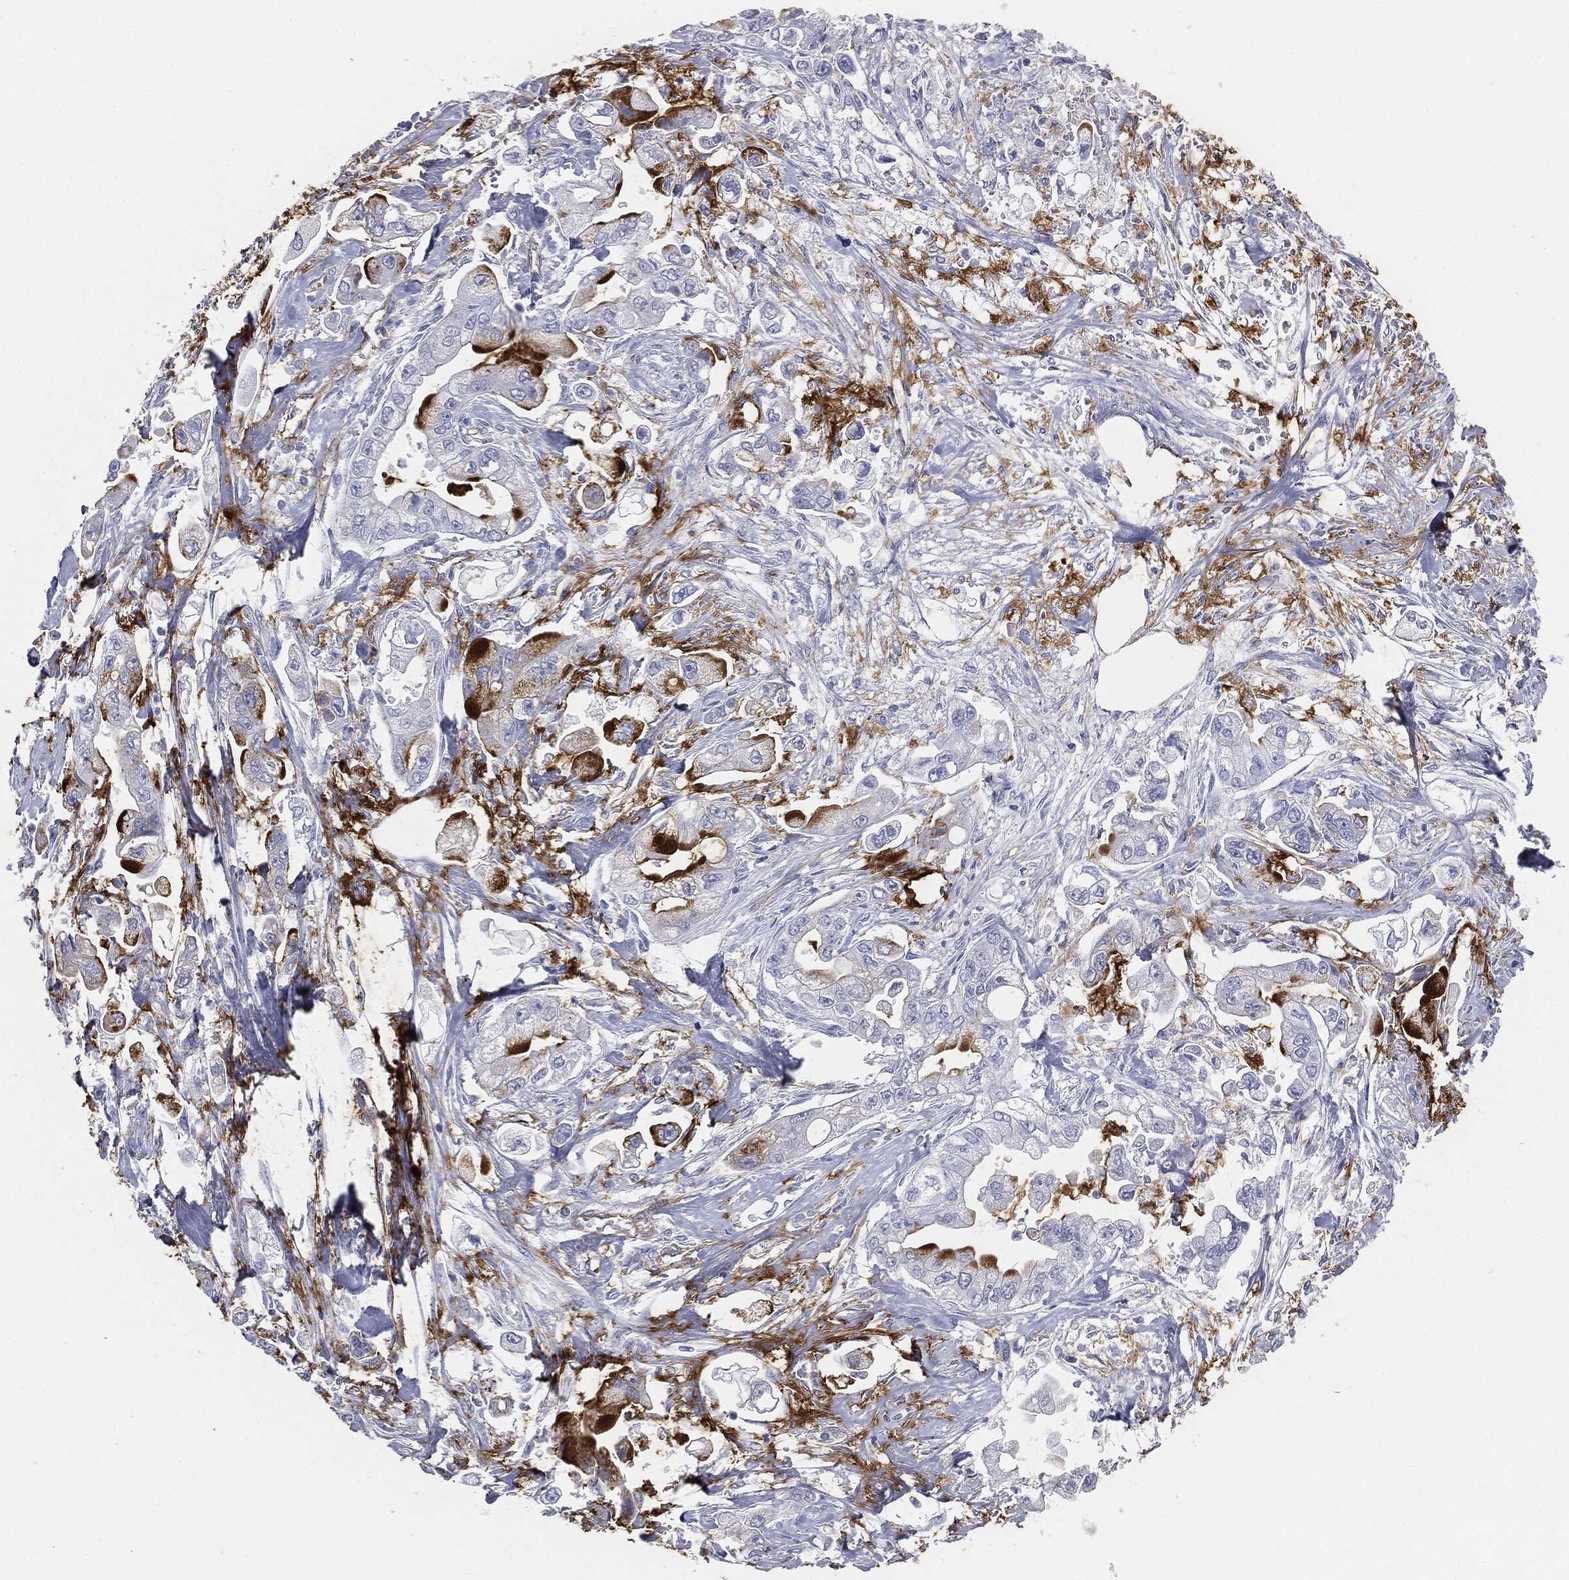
{"staining": {"intensity": "strong", "quantity": "<25%", "location": "cytoplasmic/membranous"}, "tissue": "stomach cancer", "cell_type": "Tumor cells", "image_type": "cancer", "snomed": [{"axis": "morphology", "description": "Adenocarcinoma, NOS"}, {"axis": "topography", "description": "Stomach"}], "caption": "Protein staining of stomach cancer tissue demonstrates strong cytoplasmic/membranous staining in approximately <25% of tumor cells.", "gene": "MUC5AC", "patient": {"sex": "male", "age": 62}}